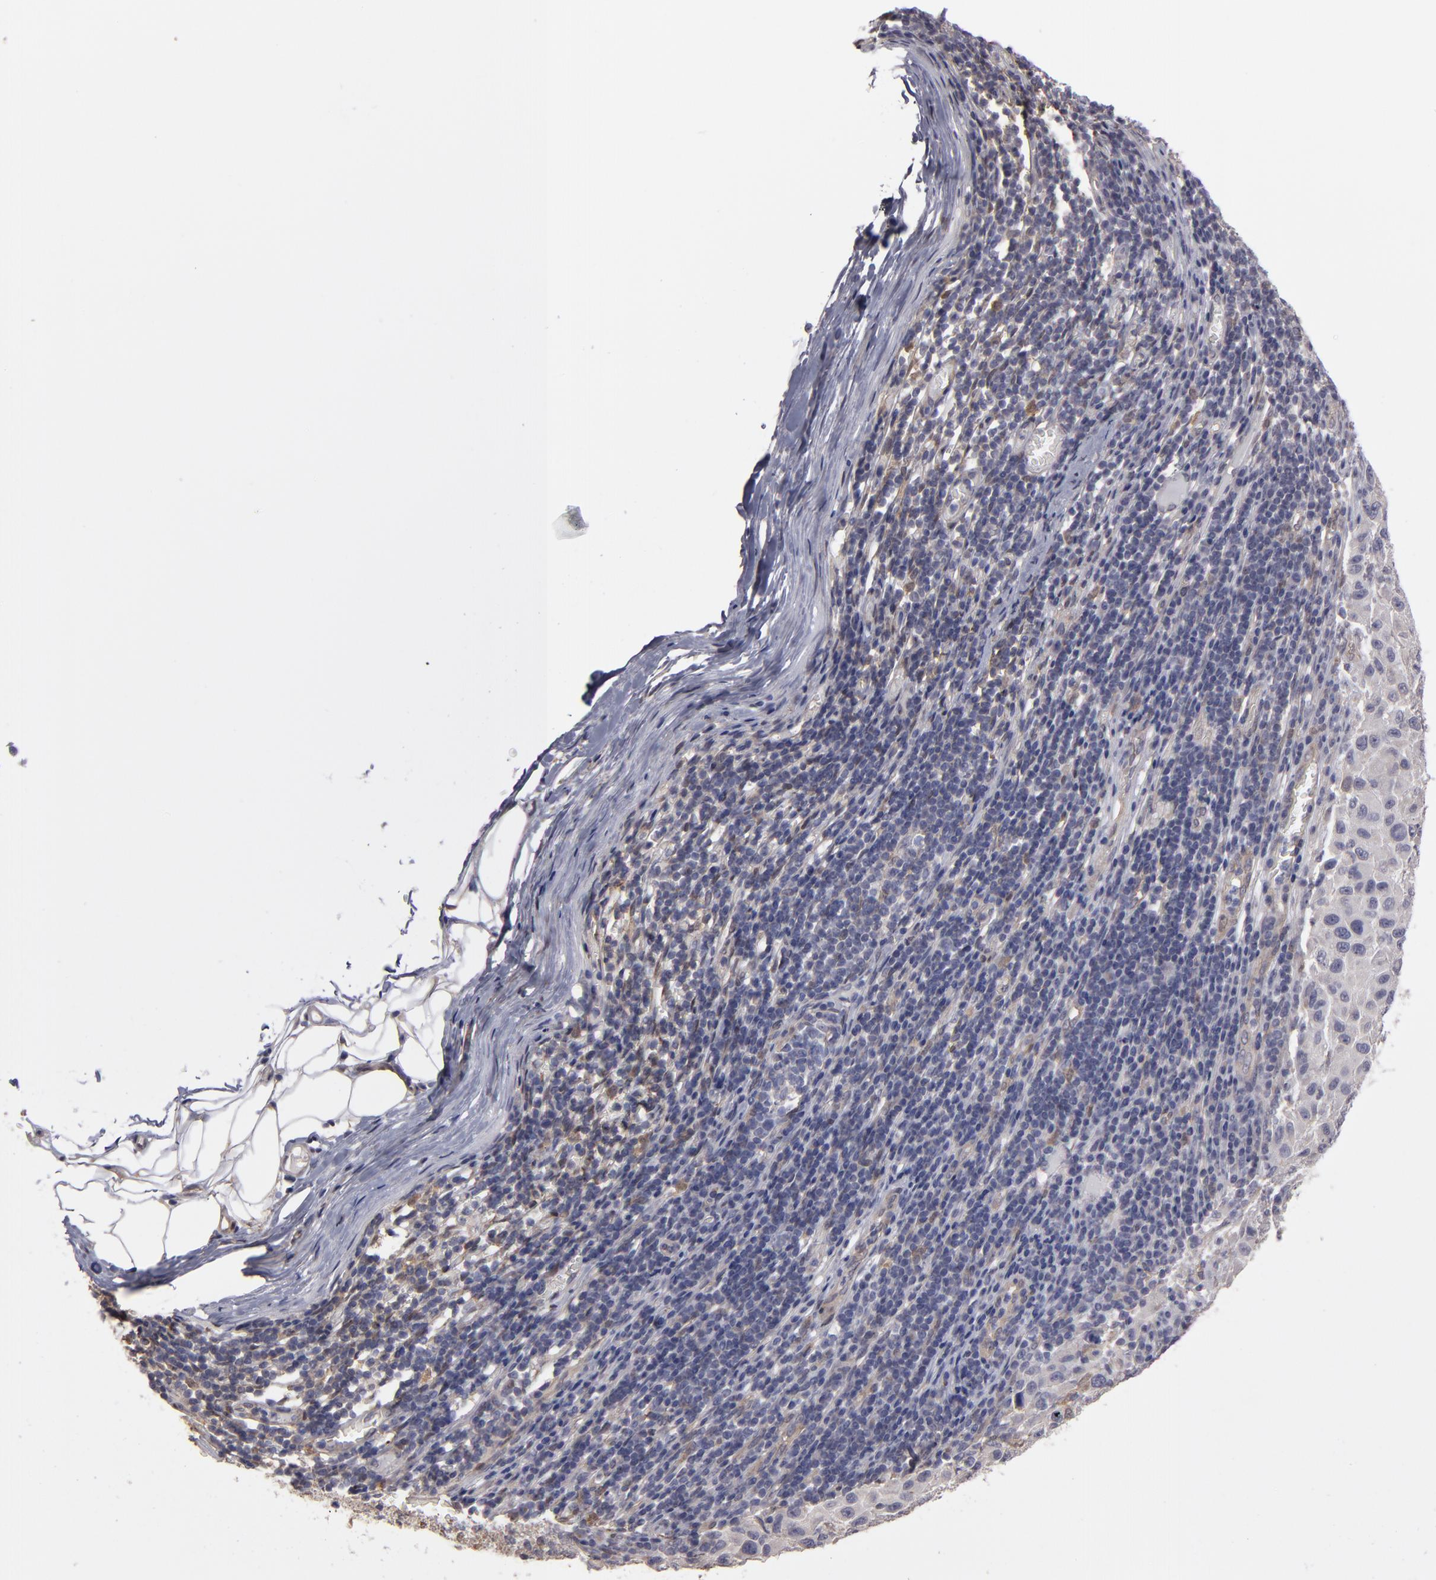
{"staining": {"intensity": "weak", "quantity": ">75%", "location": "cytoplasmic/membranous"}, "tissue": "melanoma", "cell_type": "Tumor cells", "image_type": "cancer", "snomed": [{"axis": "morphology", "description": "Malignant melanoma, Metastatic site"}, {"axis": "topography", "description": "Lymph node"}], "caption": "Human melanoma stained for a protein (brown) displays weak cytoplasmic/membranous positive staining in about >75% of tumor cells.", "gene": "NDRG2", "patient": {"sex": "male", "age": 61}}